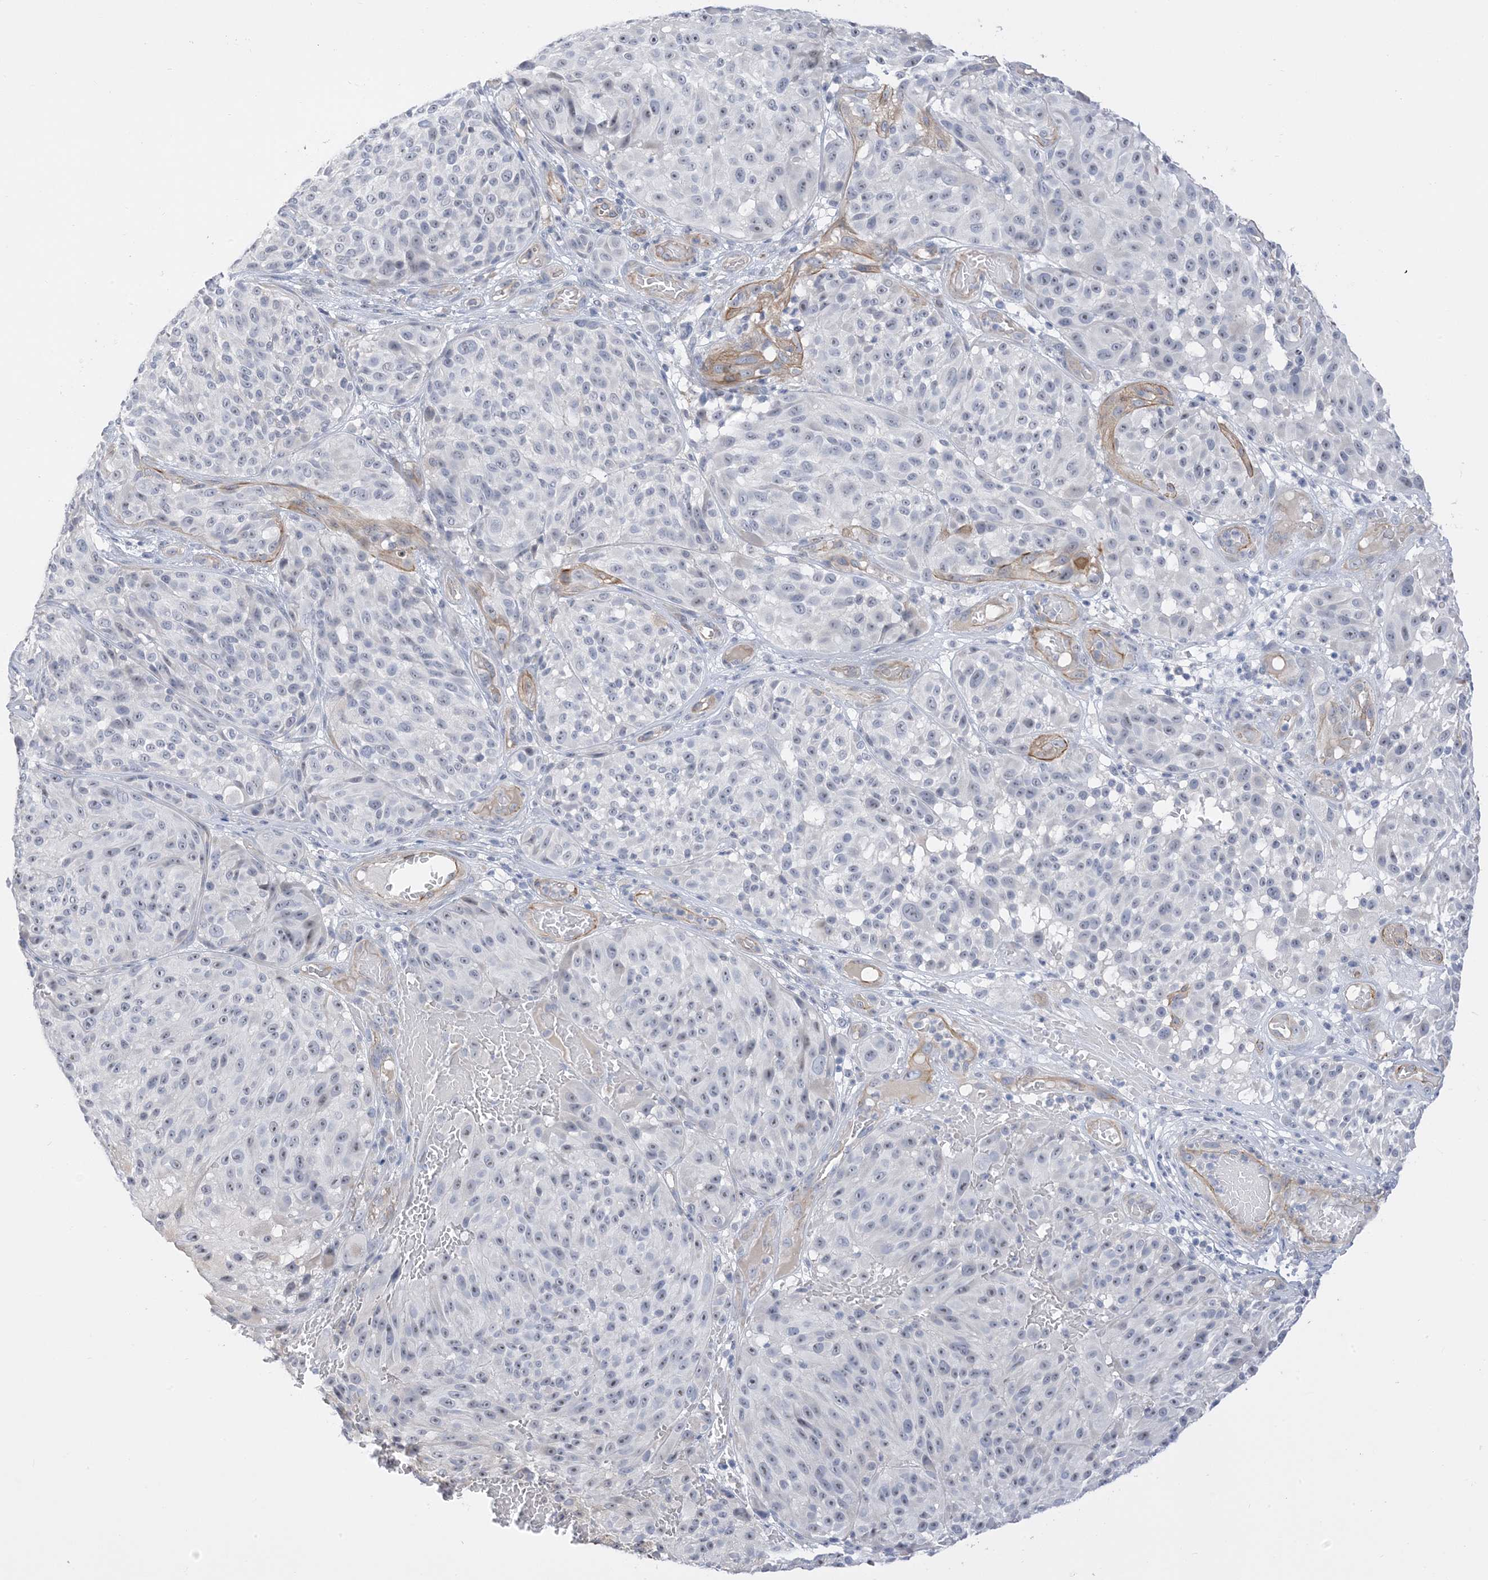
{"staining": {"intensity": "negative", "quantity": "none", "location": "none"}, "tissue": "melanoma", "cell_type": "Tumor cells", "image_type": "cancer", "snomed": [{"axis": "morphology", "description": "Malignant melanoma, NOS"}, {"axis": "topography", "description": "Skin"}], "caption": "Melanoma stained for a protein using immunohistochemistry (IHC) exhibits no positivity tumor cells.", "gene": "IL36B", "patient": {"sex": "male", "age": 83}}